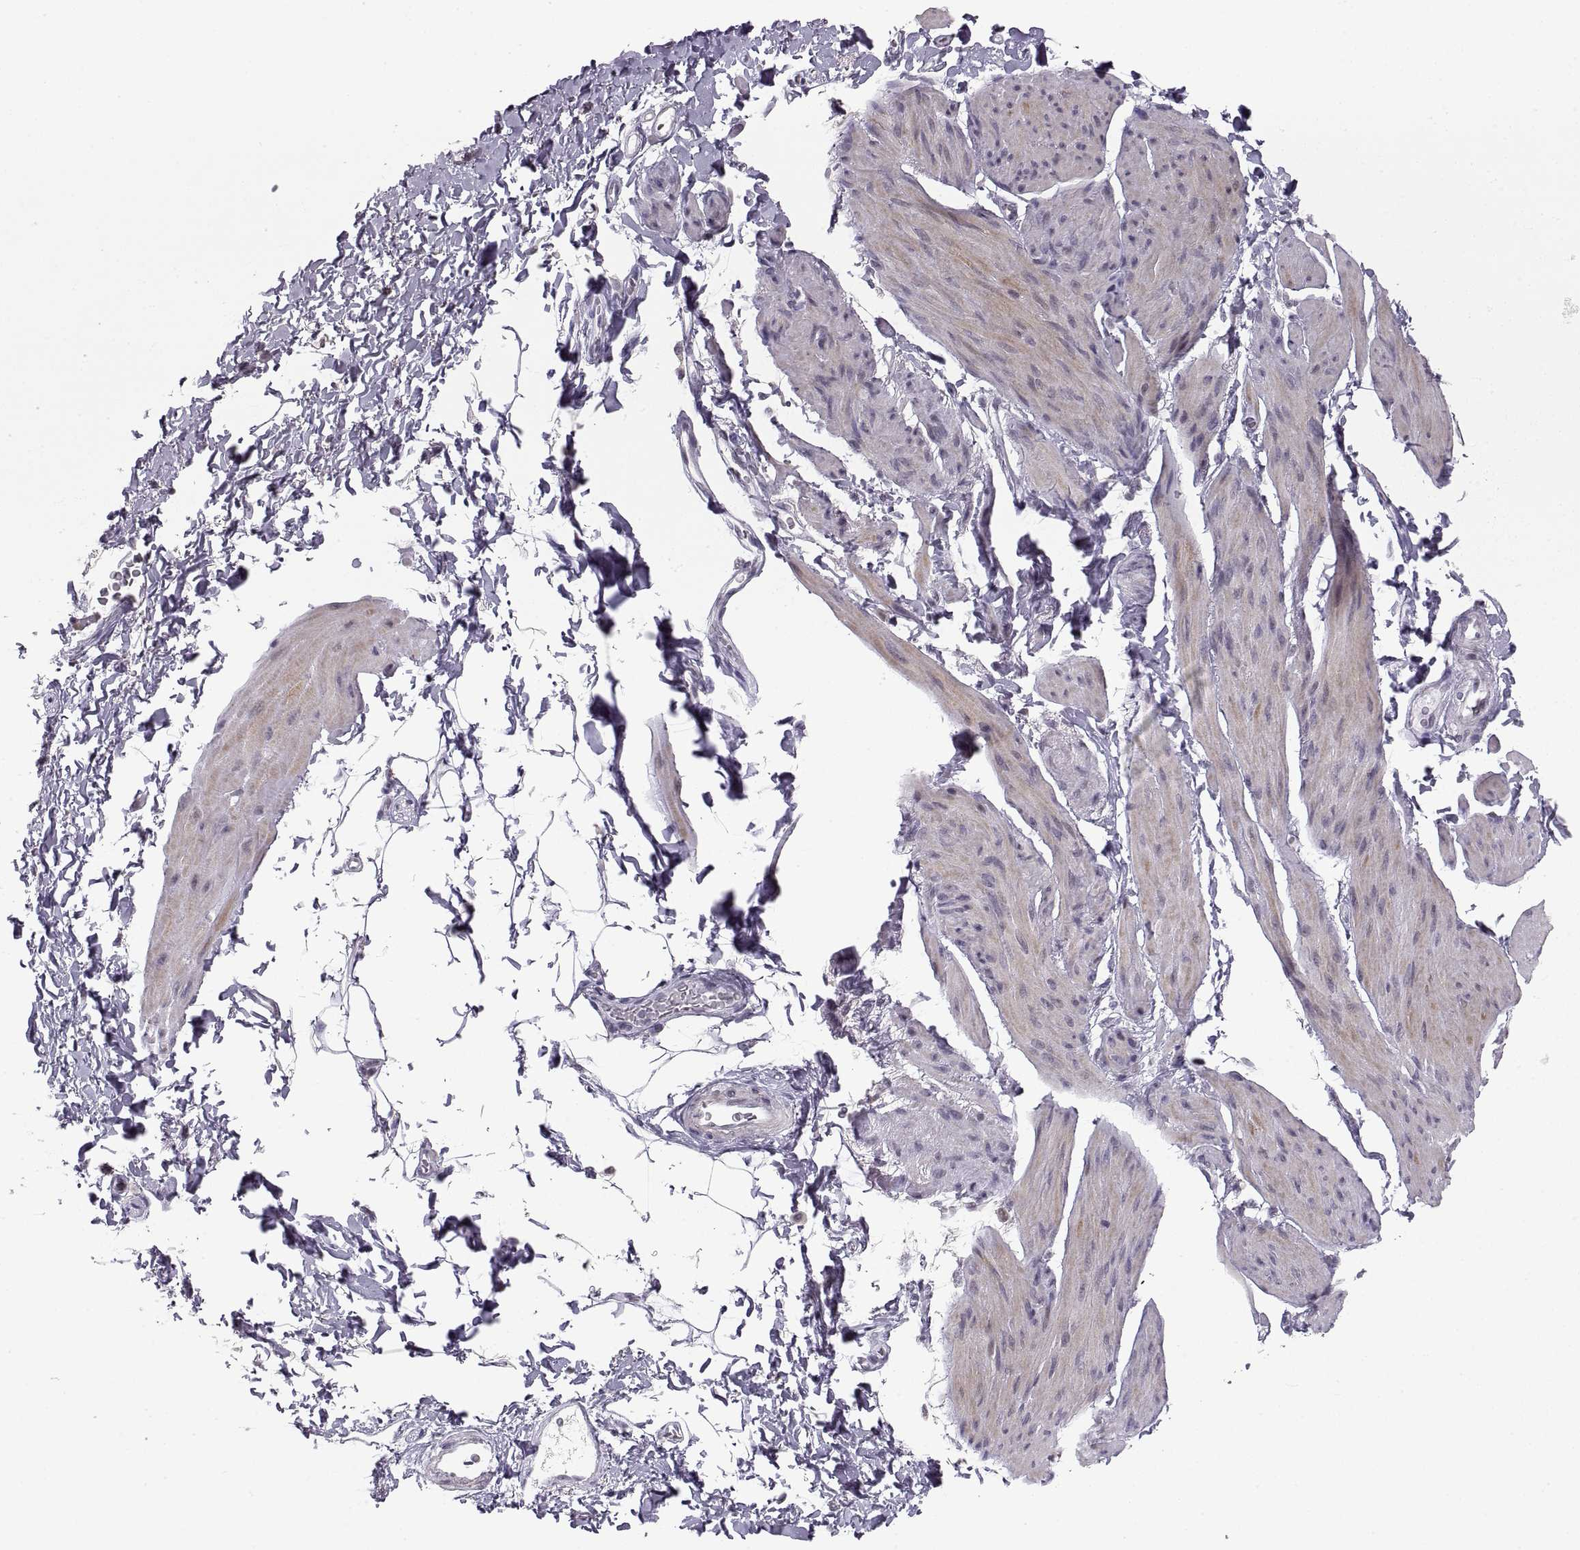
{"staining": {"intensity": "weak", "quantity": ">75%", "location": "cytoplasmic/membranous"}, "tissue": "smooth muscle", "cell_type": "Smooth muscle cells", "image_type": "normal", "snomed": [{"axis": "morphology", "description": "Normal tissue, NOS"}, {"axis": "topography", "description": "Adipose tissue"}, {"axis": "topography", "description": "Smooth muscle"}, {"axis": "topography", "description": "Peripheral nerve tissue"}], "caption": "A brown stain labels weak cytoplasmic/membranous expression of a protein in smooth muscle cells of unremarkable smooth muscle. The staining was performed using DAB (3,3'-diaminobenzidine) to visualize the protein expression in brown, while the nuclei were stained in blue with hematoxylin (Magnification: 20x).", "gene": "NANOS3", "patient": {"sex": "male", "age": 83}}